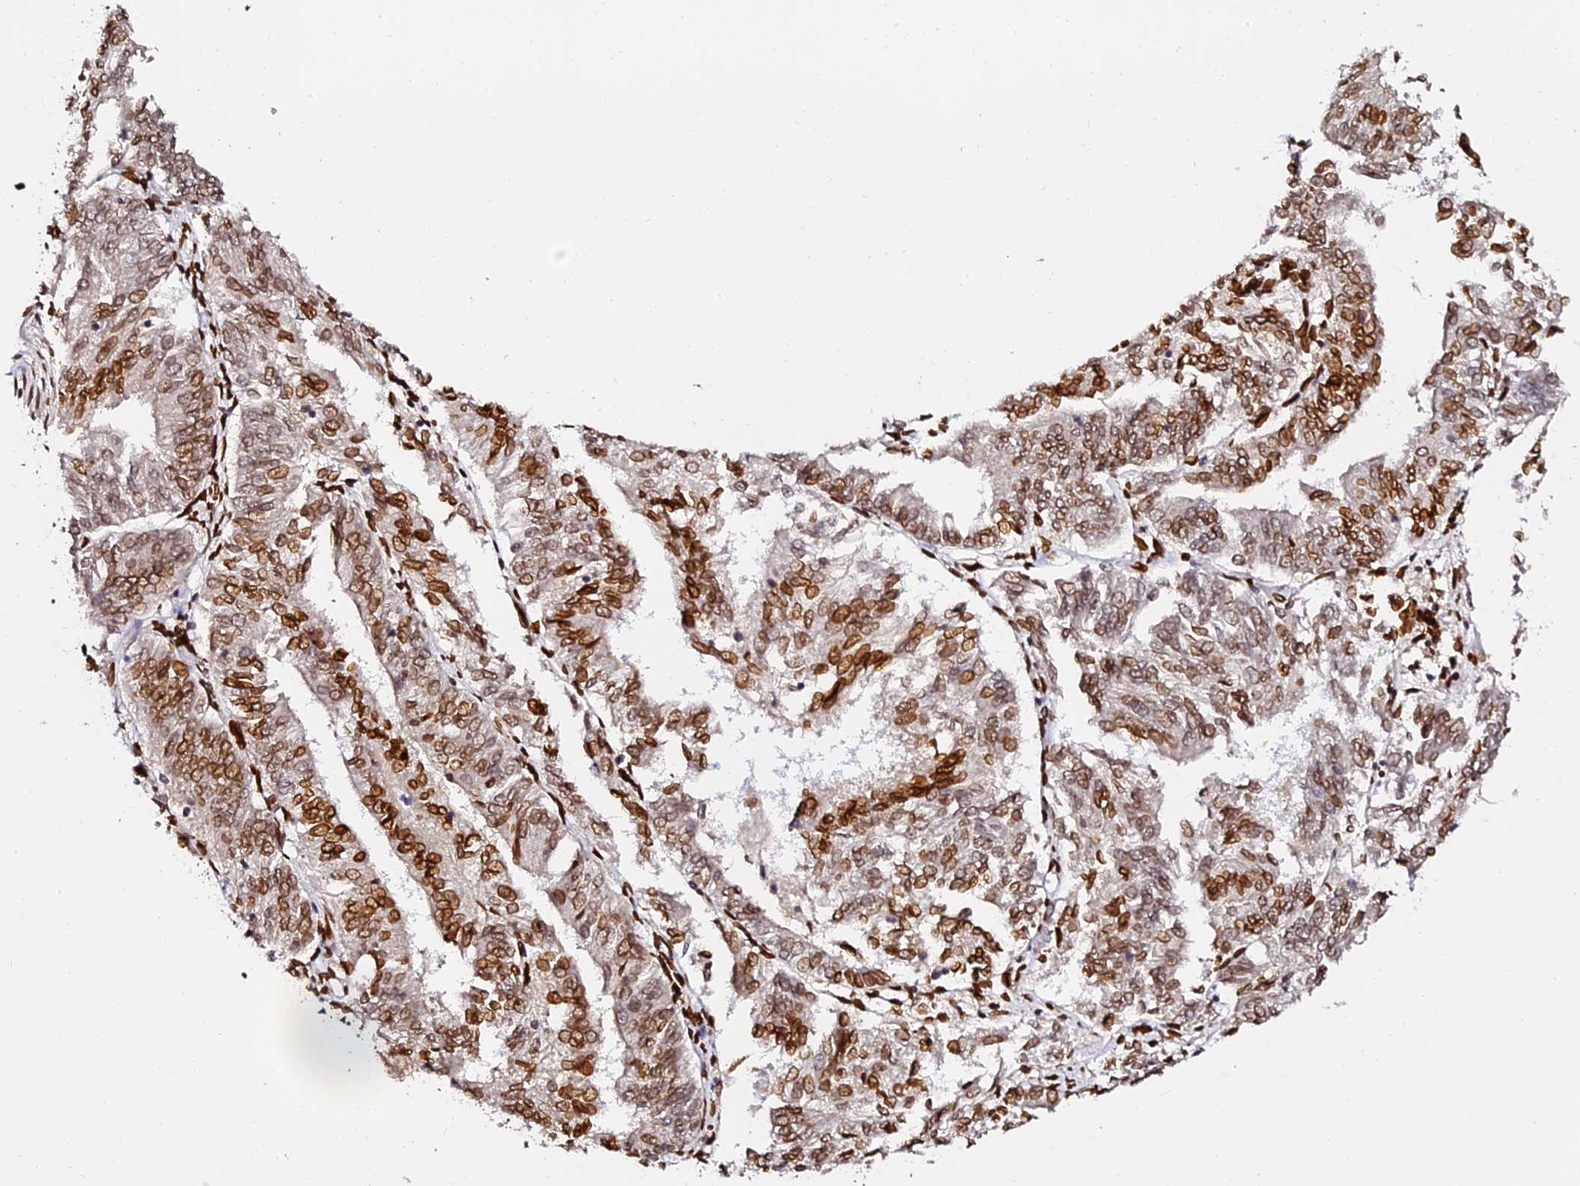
{"staining": {"intensity": "moderate", "quantity": ">75%", "location": "cytoplasmic/membranous,nuclear"}, "tissue": "endometrial cancer", "cell_type": "Tumor cells", "image_type": "cancer", "snomed": [{"axis": "morphology", "description": "Adenocarcinoma, NOS"}, {"axis": "topography", "description": "Endometrium"}], "caption": "Tumor cells exhibit moderate cytoplasmic/membranous and nuclear expression in about >75% of cells in adenocarcinoma (endometrial).", "gene": "ANAPC5", "patient": {"sex": "female", "age": 58}}